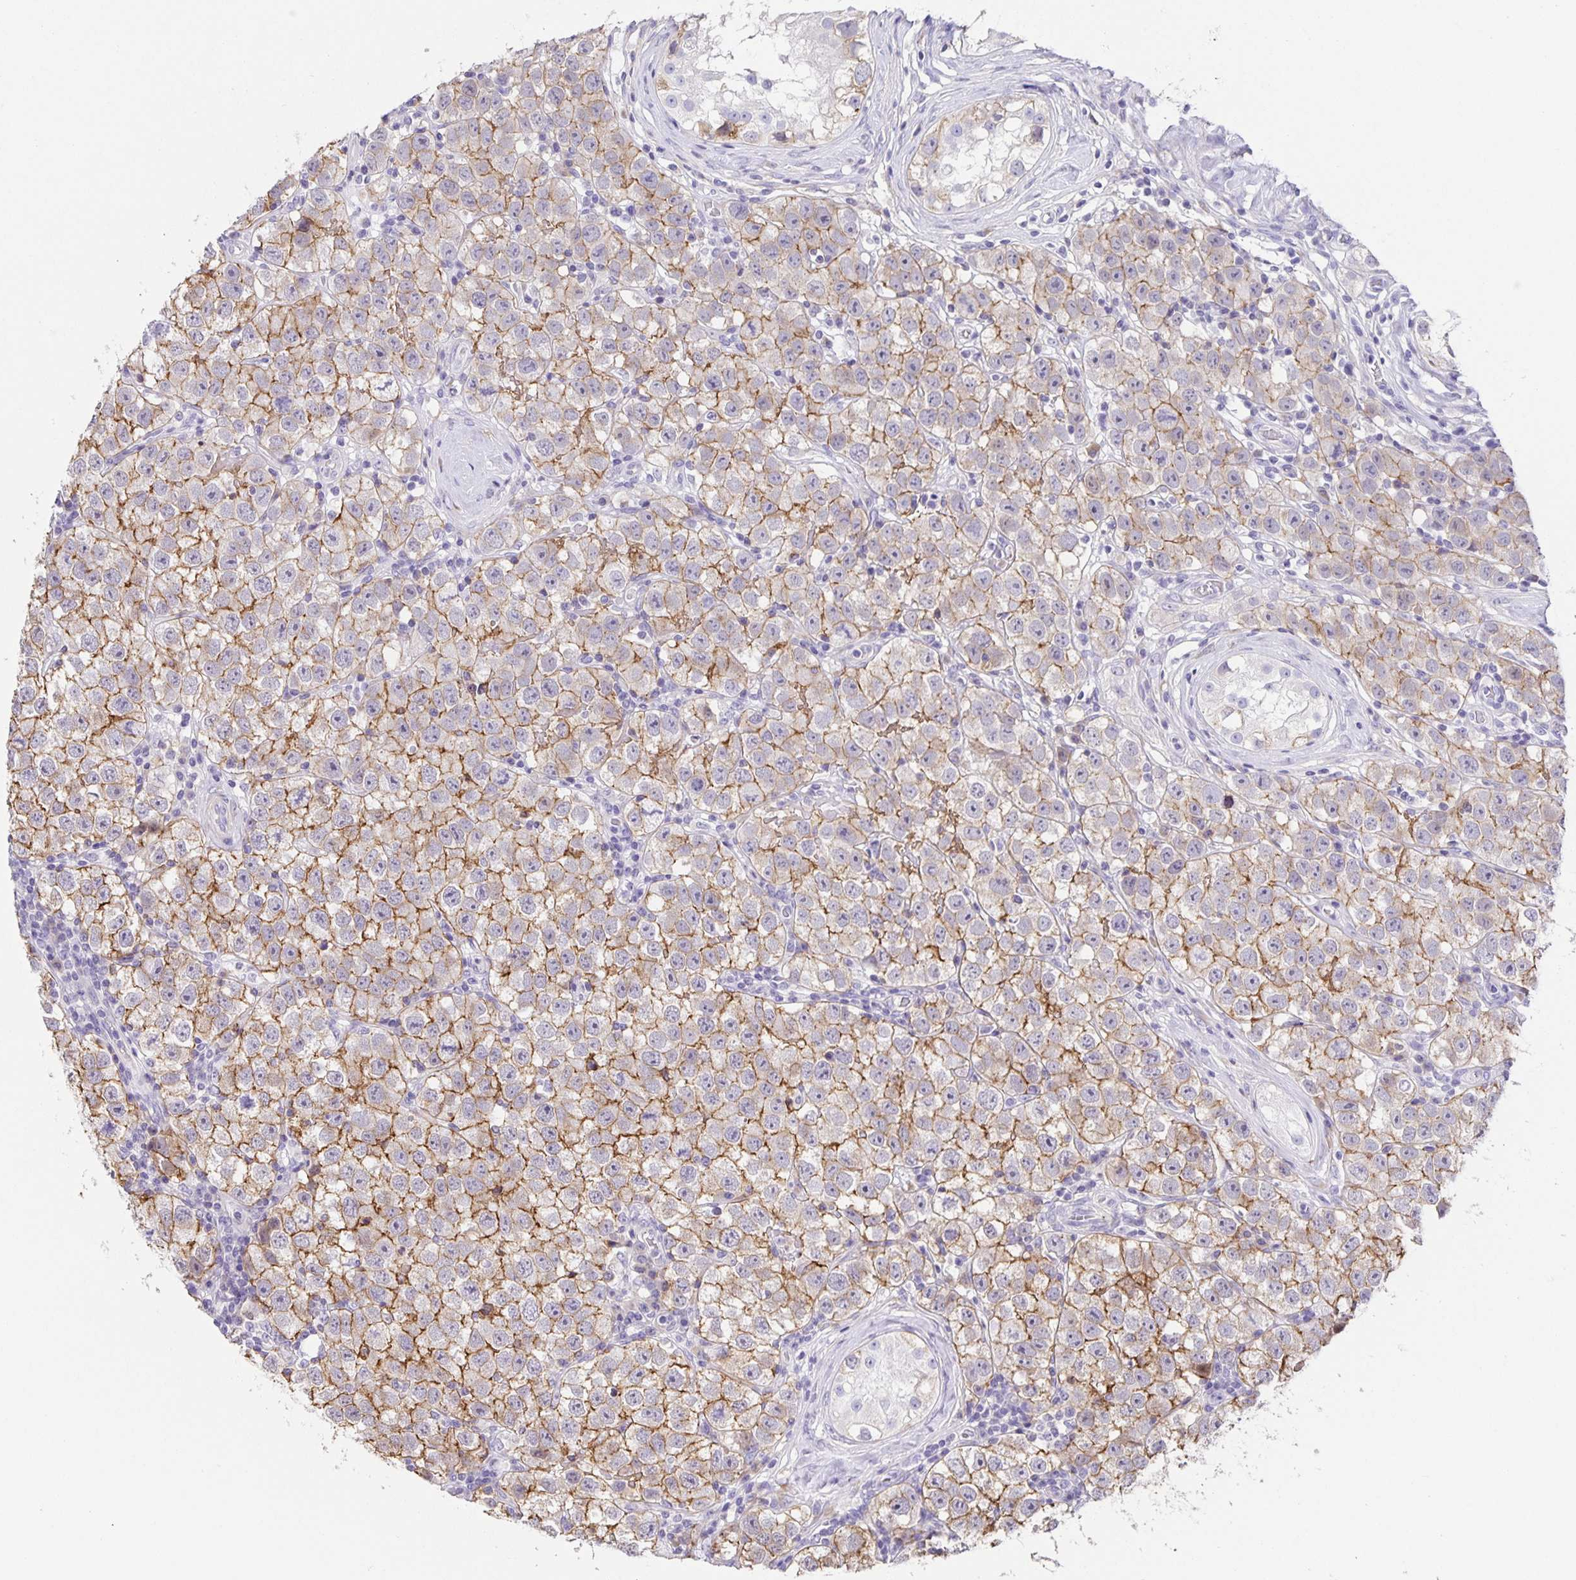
{"staining": {"intensity": "moderate", "quantity": "25%-75%", "location": "cytoplasmic/membranous"}, "tissue": "testis cancer", "cell_type": "Tumor cells", "image_type": "cancer", "snomed": [{"axis": "morphology", "description": "Seminoma, NOS"}, {"axis": "topography", "description": "Testis"}], "caption": "Protein staining of testis cancer (seminoma) tissue displays moderate cytoplasmic/membranous staining in approximately 25%-75% of tumor cells.", "gene": "PRR36", "patient": {"sex": "male", "age": 34}}